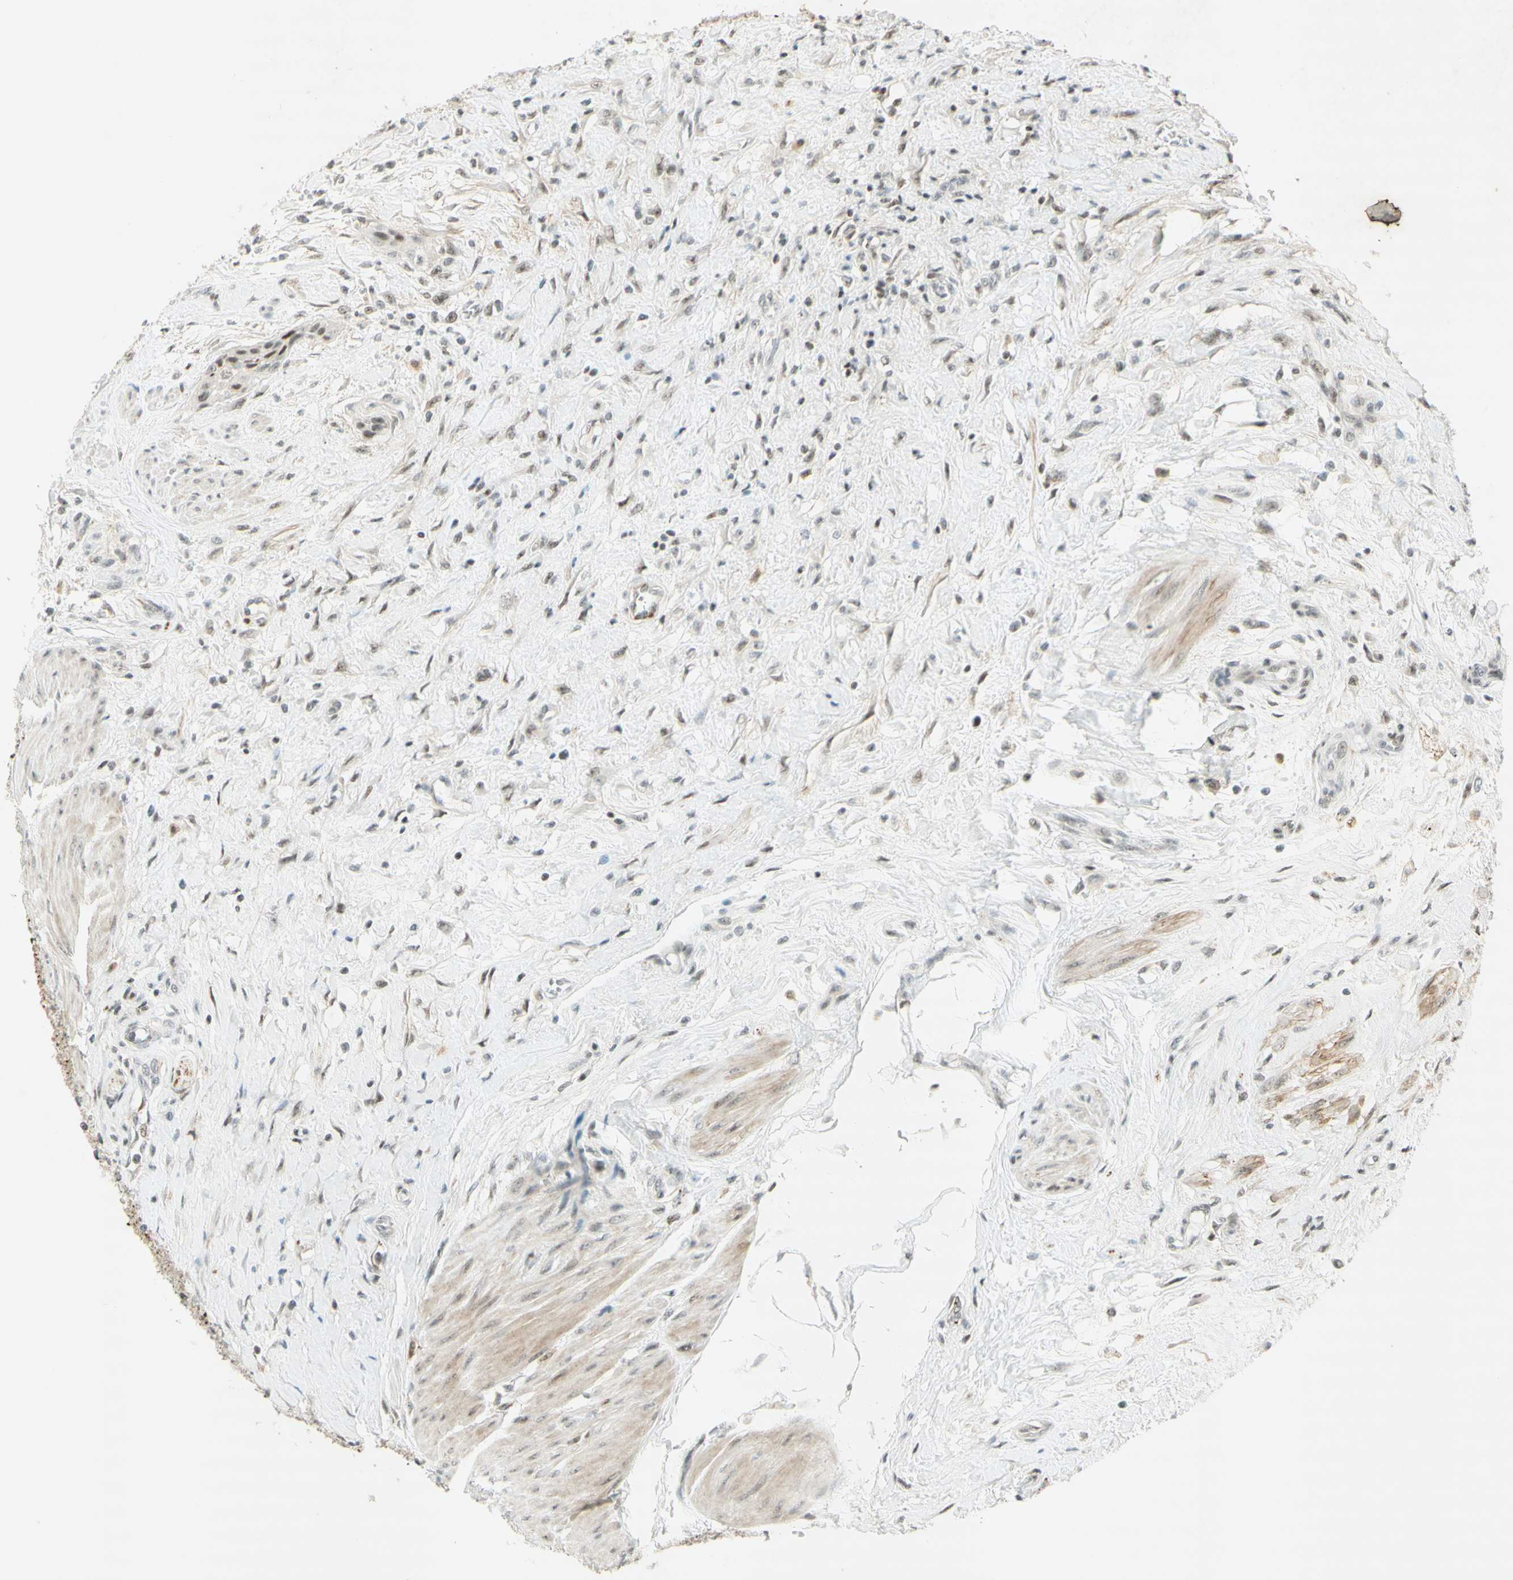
{"staining": {"intensity": "moderate", "quantity": "25%-75%", "location": "nuclear"}, "tissue": "urothelial cancer", "cell_type": "Tumor cells", "image_type": "cancer", "snomed": [{"axis": "morphology", "description": "Urothelial carcinoma, High grade"}, {"axis": "topography", "description": "Urinary bladder"}], "caption": "Brown immunohistochemical staining in urothelial carcinoma (high-grade) exhibits moderate nuclear staining in approximately 25%-75% of tumor cells.", "gene": "IRF1", "patient": {"sex": "male", "age": 35}}